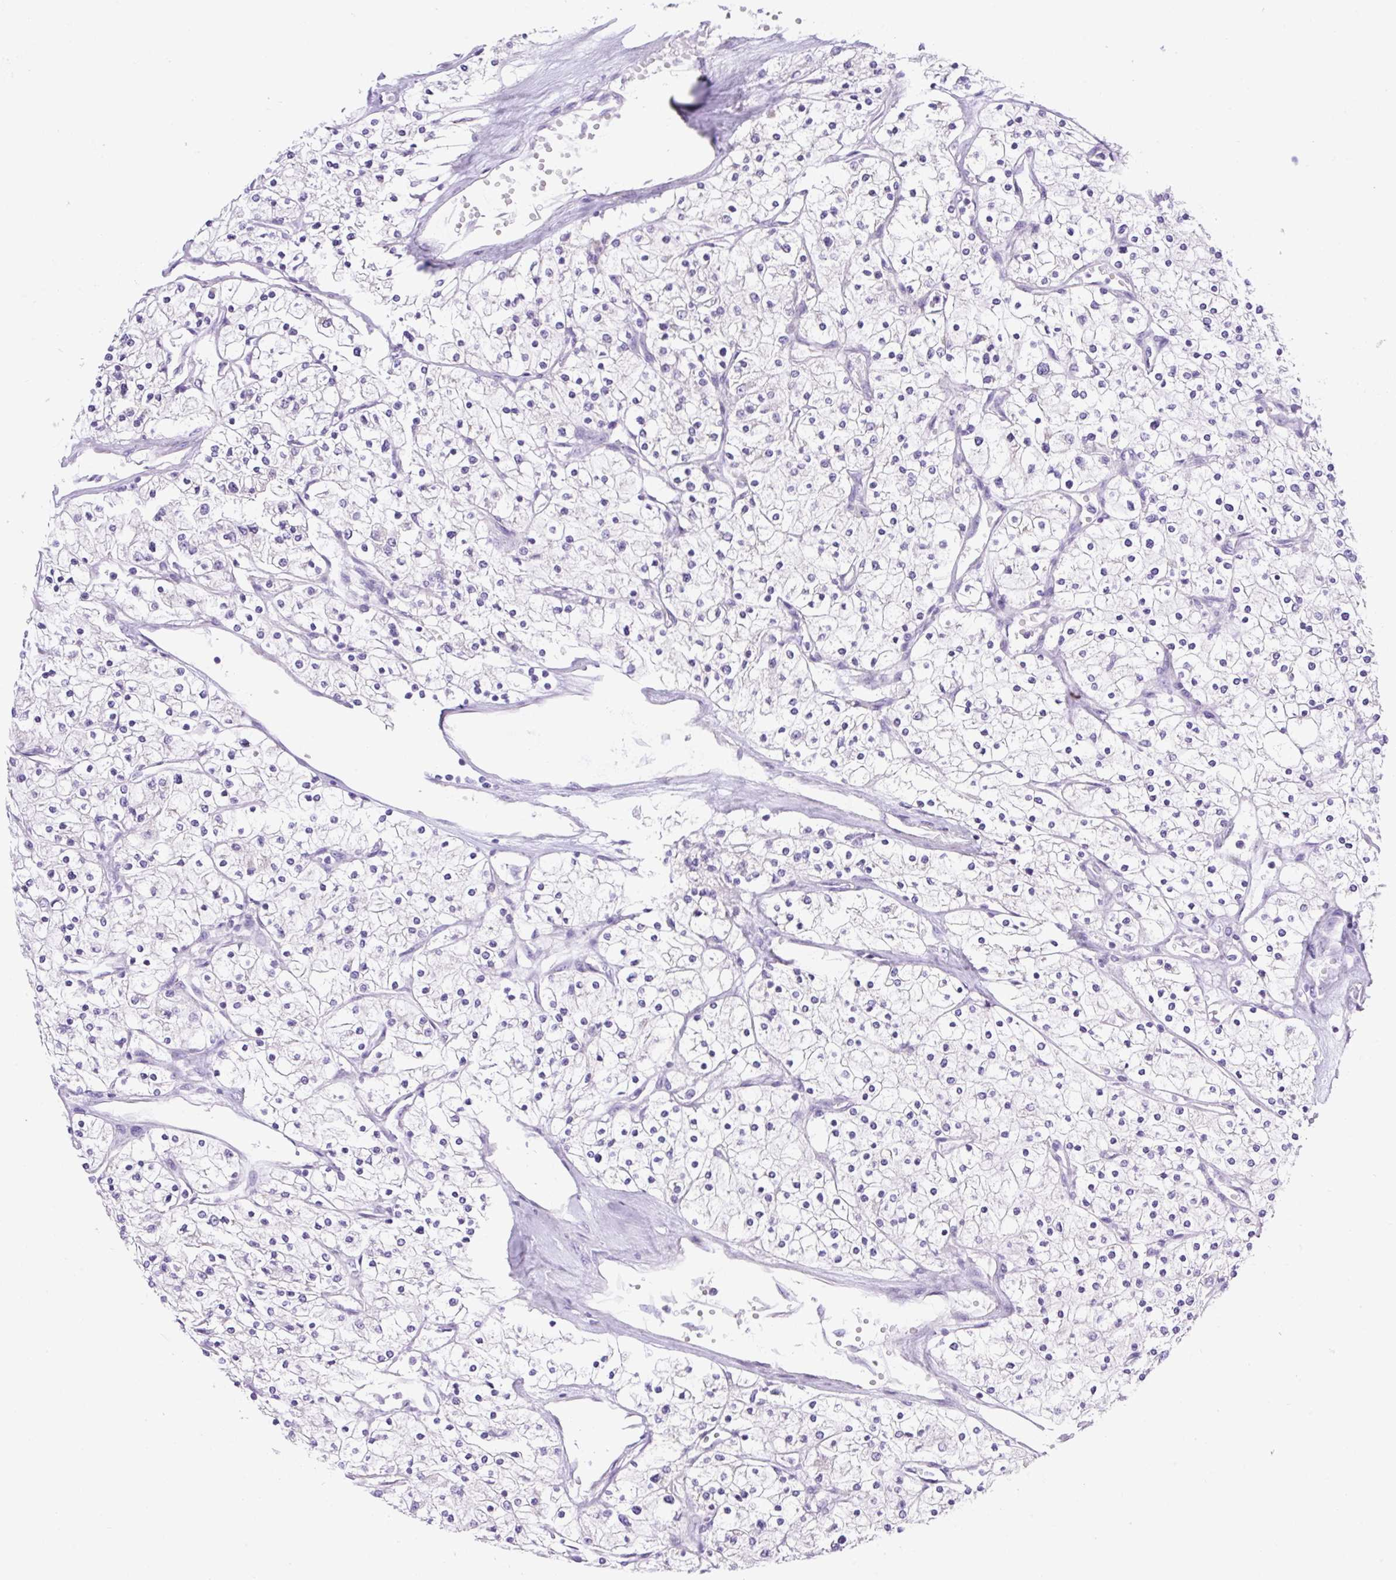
{"staining": {"intensity": "negative", "quantity": "none", "location": "none"}, "tissue": "renal cancer", "cell_type": "Tumor cells", "image_type": "cancer", "snomed": [{"axis": "morphology", "description": "Adenocarcinoma, NOS"}, {"axis": "topography", "description": "Kidney"}], "caption": "This photomicrograph is of renal cancer stained with immunohistochemistry (IHC) to label a protein in brown with the nuclei are counter-stained blue. There is no positivity in tumor cells.", "gene": "CAMK2B", "patient": {"sex": "male", "age": 80}}